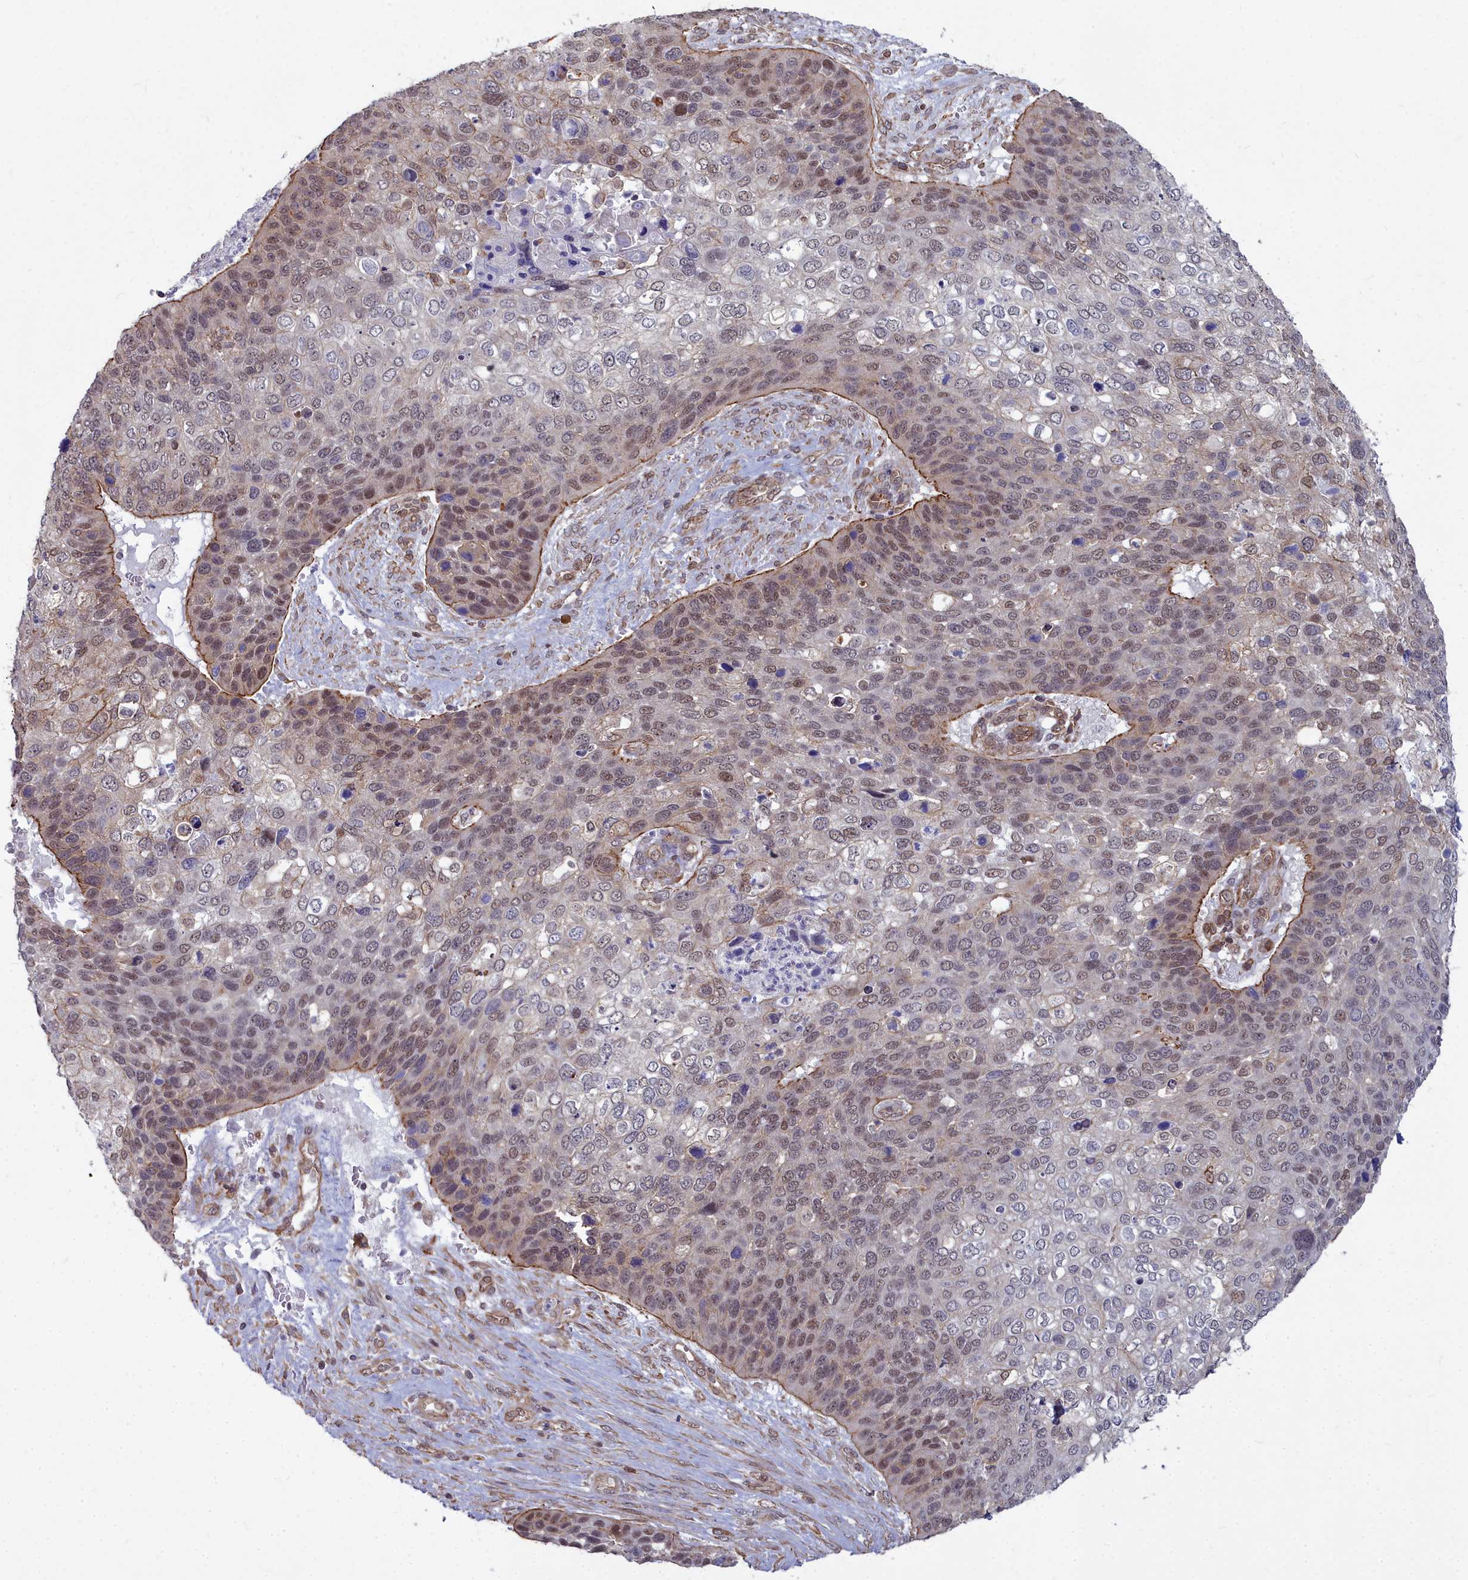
{"staining": {"intensity": "moderate", "quantity": ">75%", "location": "nuclear"}, "tissue": "skin cancer", "cell_type": "Tumor cells", "image_type": "cancer", "snomed": [{"axis": "morphology", "description": "Basal cell carcinoma"}, {"axis": "topography", "description": "Skin"}], "caption": "Immunohistochemistry (IHC) image of basal cell carcinoma (skin) stained for a protein (brown), which reveals medium levels of moderate nuclear positivity in about >75% of tumor cells.", "gene": "YJU2", "patient": {"sex": "female", "age": 74}}